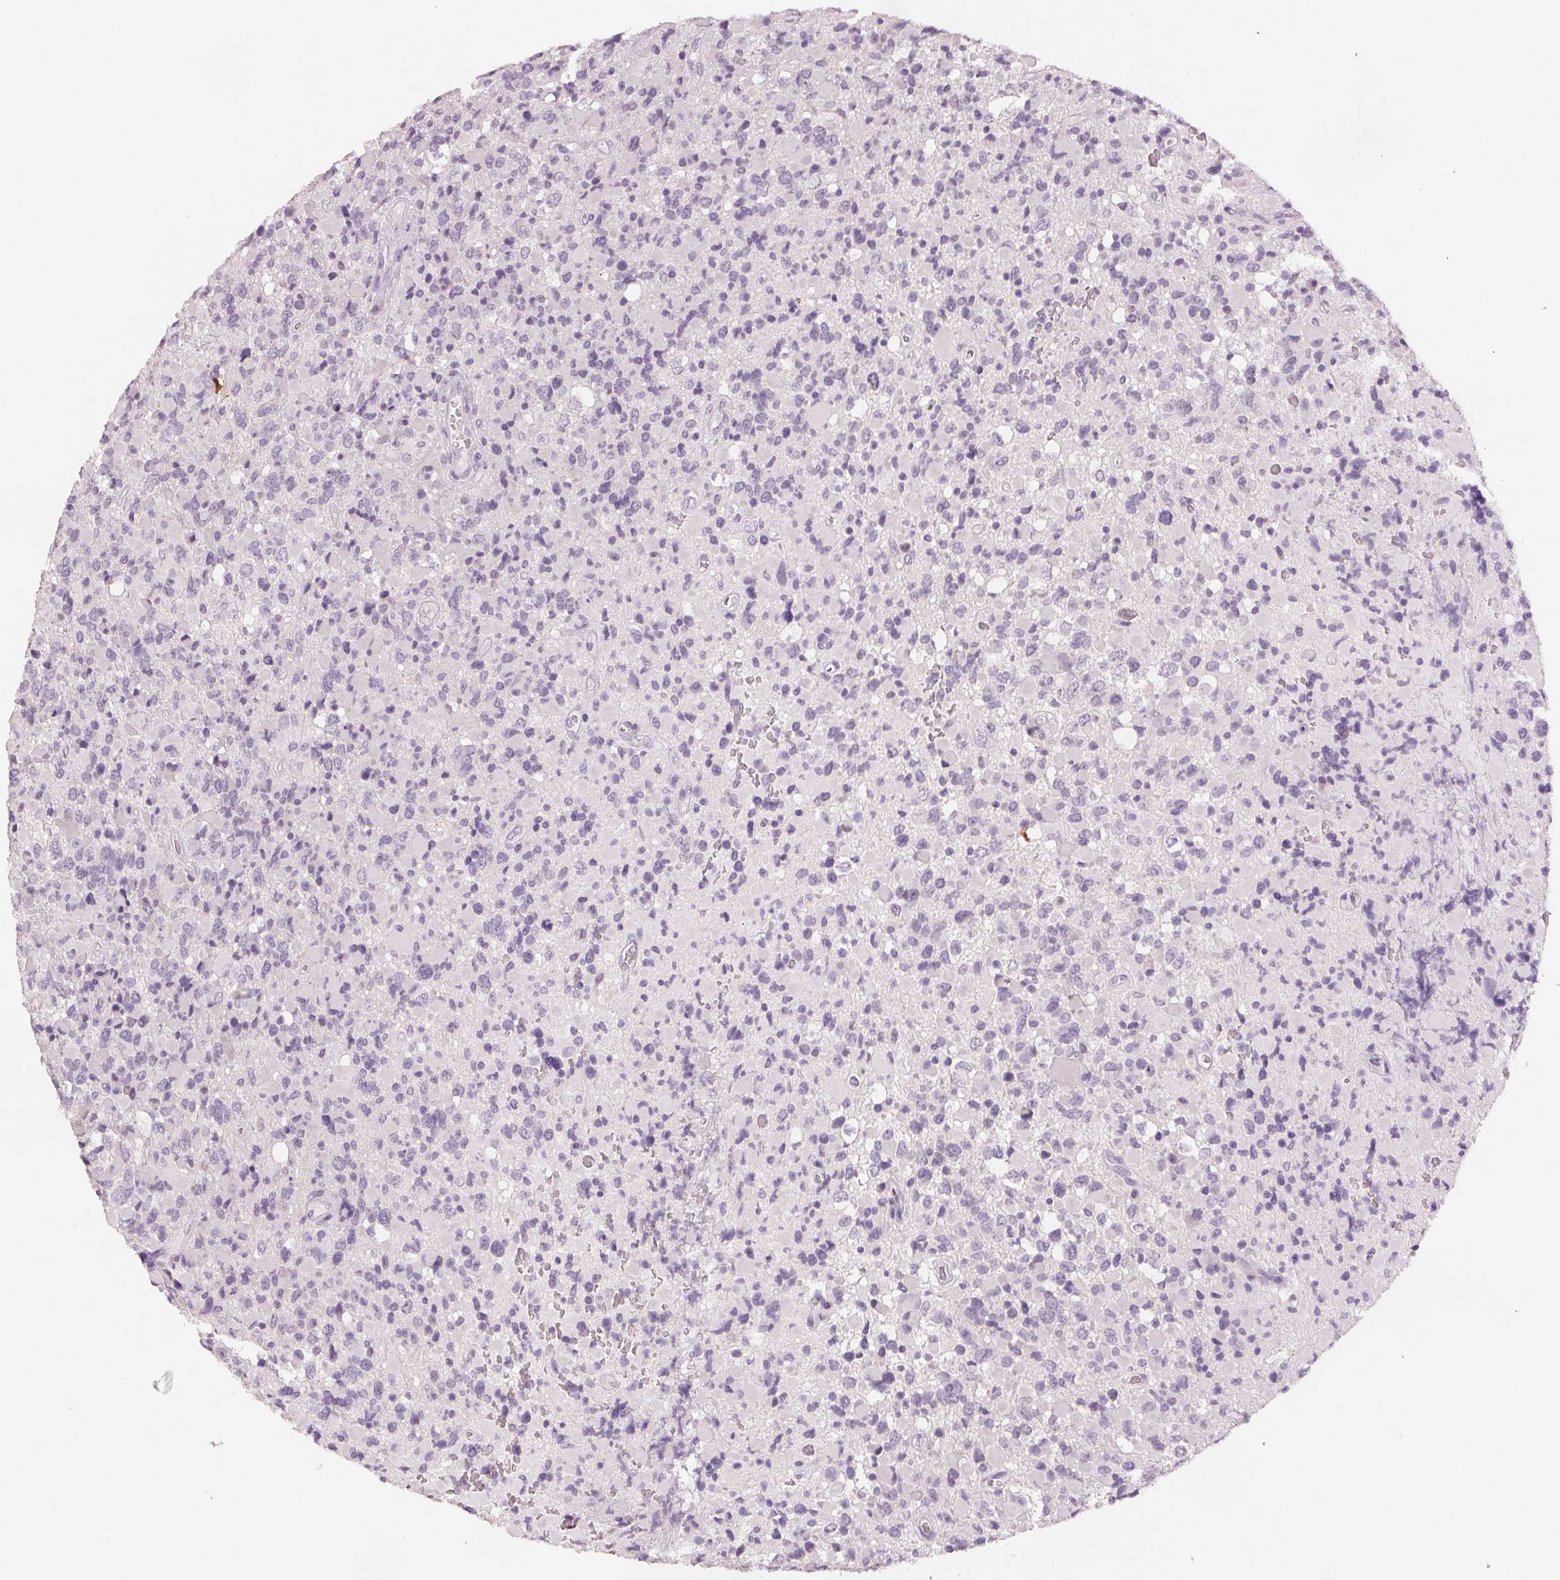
{"staining": {"intensity": "negative", "quantity": "none", "location": "none"}, "tissue": "glioma", "cell_type": "Tumor cells", "image_type": "cancer", "snomed": [{"axis": "morphology", "description": "Glioma, malignant, High grade"}, {"axis": "topography", "description": "Brain"}], "caption": "The micrograph exhibits no significant staining in tumor cells of glioma.", "gene": "SCGN", "patient": {"sex": "female", "age": 40}}